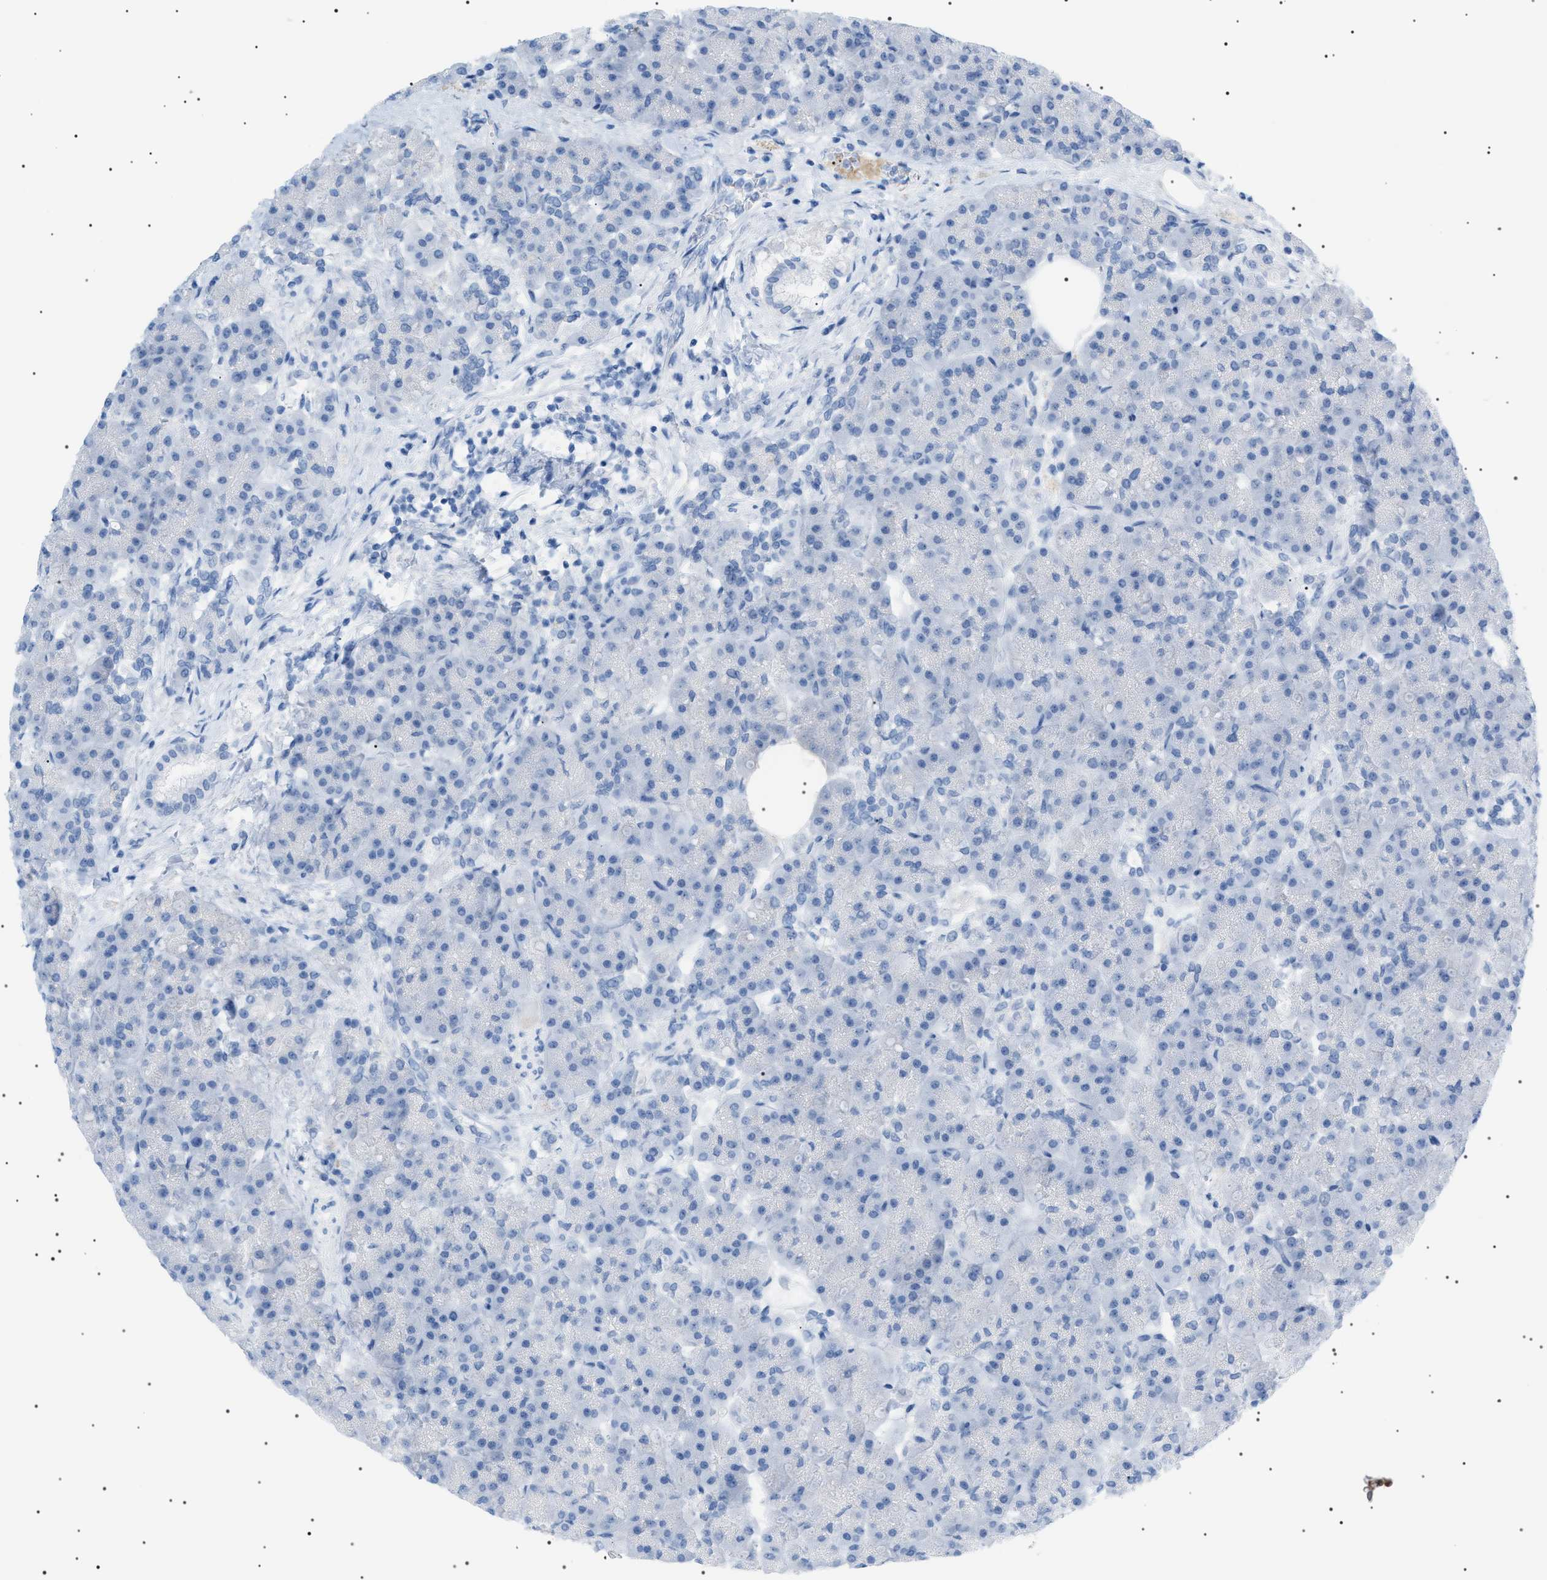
{"staining": {"intensity": "negative", "quantity": "none", "location": "none"}, "tissue": "pancreas", "cell_type": "Exocrine glandular cells", "image_type": "normal", "snomed": [{"axis": "morphology", "description": "Normal tissue, NOS"}, {"axis": "topography", "description": "Pancreas"}], "caption": "Exocrine glandular cells show no significant staining in unremarkable pancreas.", "gene": "LPA", "patient": {"sex": "female", "age": 70}}